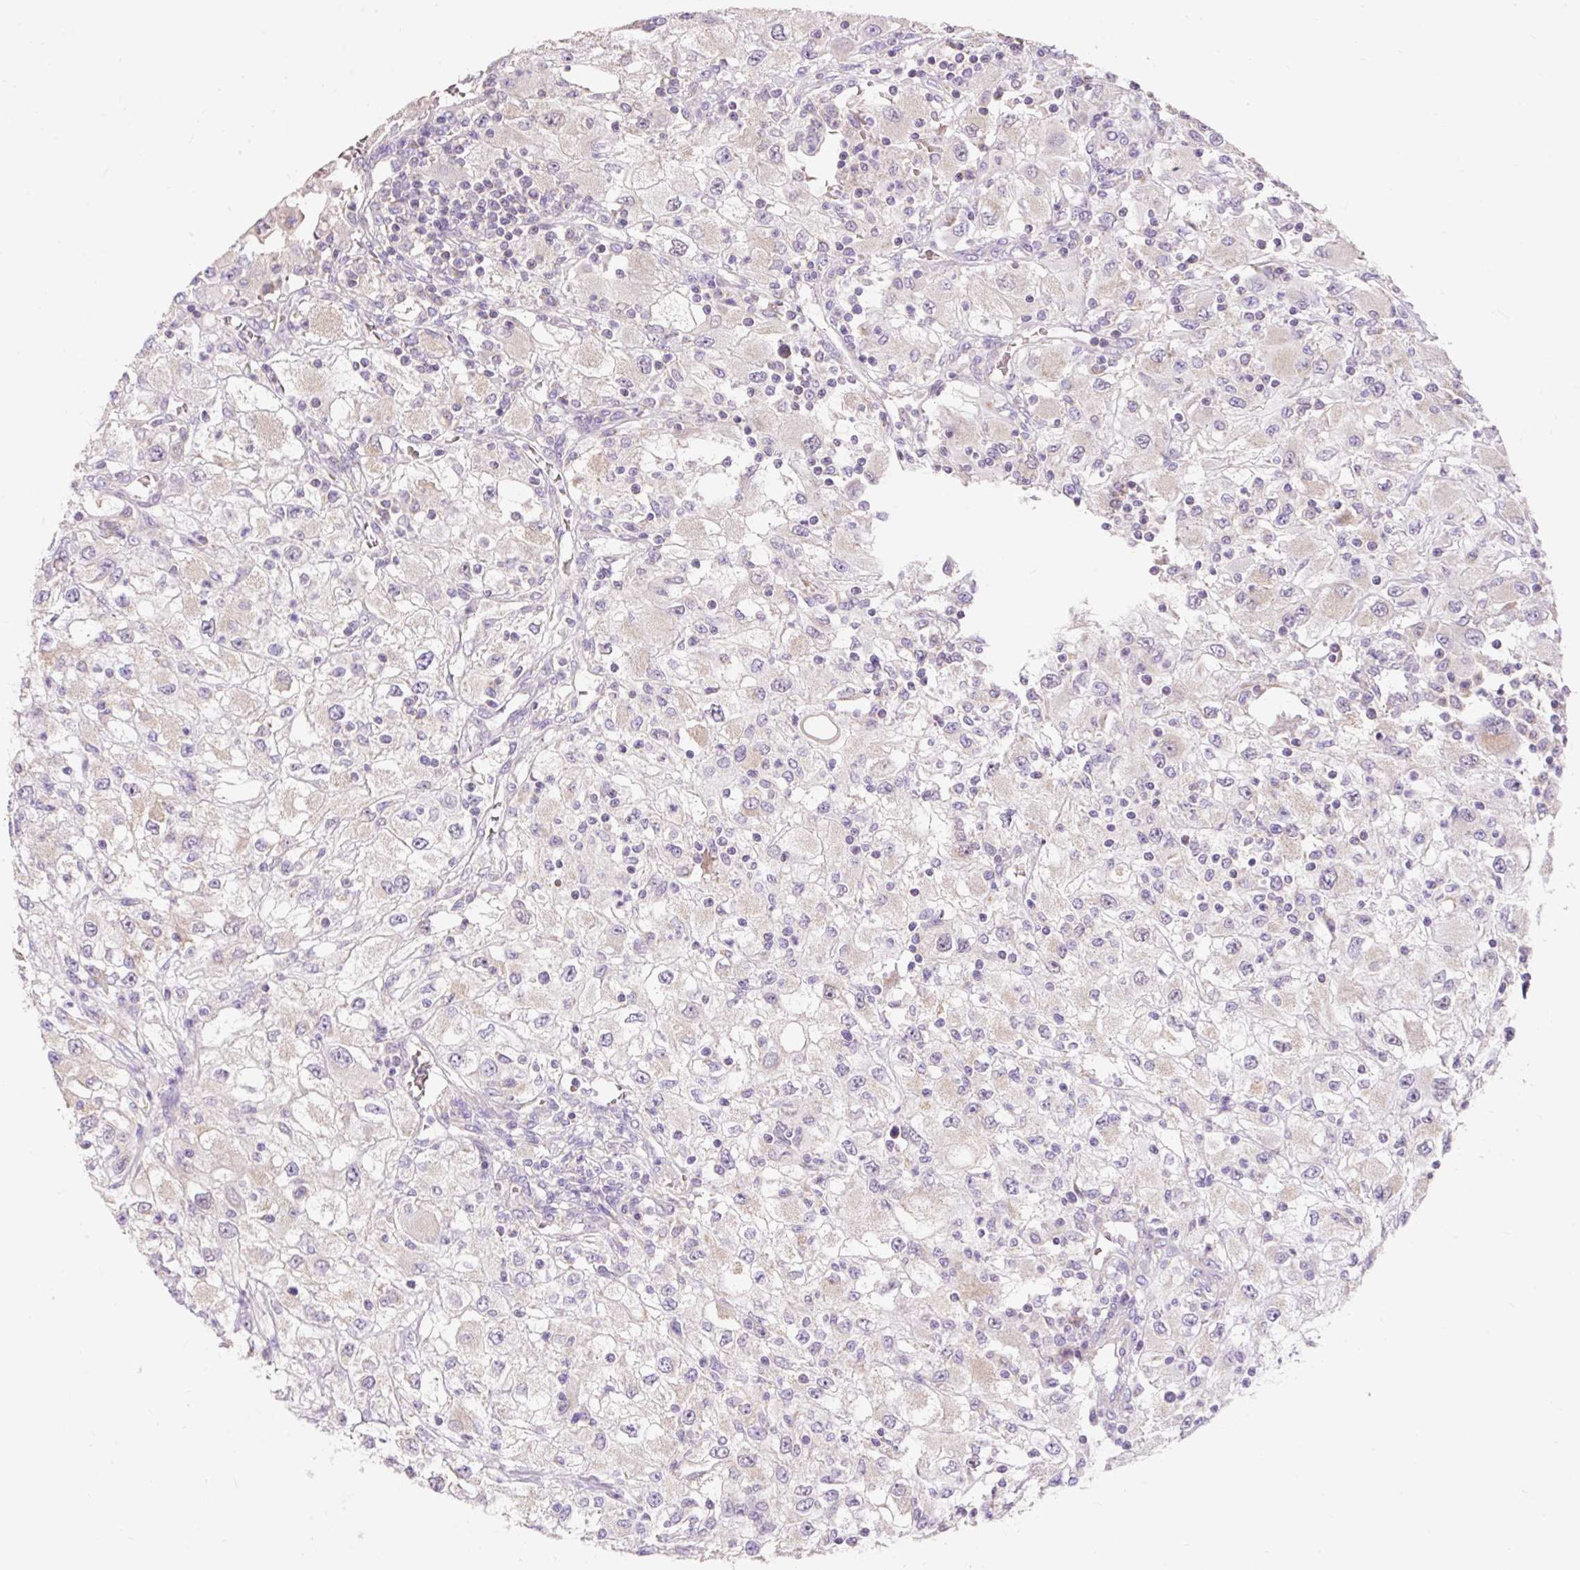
{"staining": {"intensity": "negative", "quantity": "none", "location": "none"}, "tissue": "renal cancer", "cell_type": "Tumor cells", "image_type": "cancer", "snomed": [{"axis": "morphology", "description": "Adenocarcinoma, NOS"}, {"axis": "topography", "description": "Kidney"}], "caption": "This is a micrograph of immunohistochemistry (IHC) staining of renal adenocarcinoma, which shows no positivity in tumor cells. Brightfield microscopy of IHC stained with DAB (brown) and hematoxylin (blue), captured at high magnification.", "gene": "PMAIP1", "patient": {"sex": "female", "age": 67}}